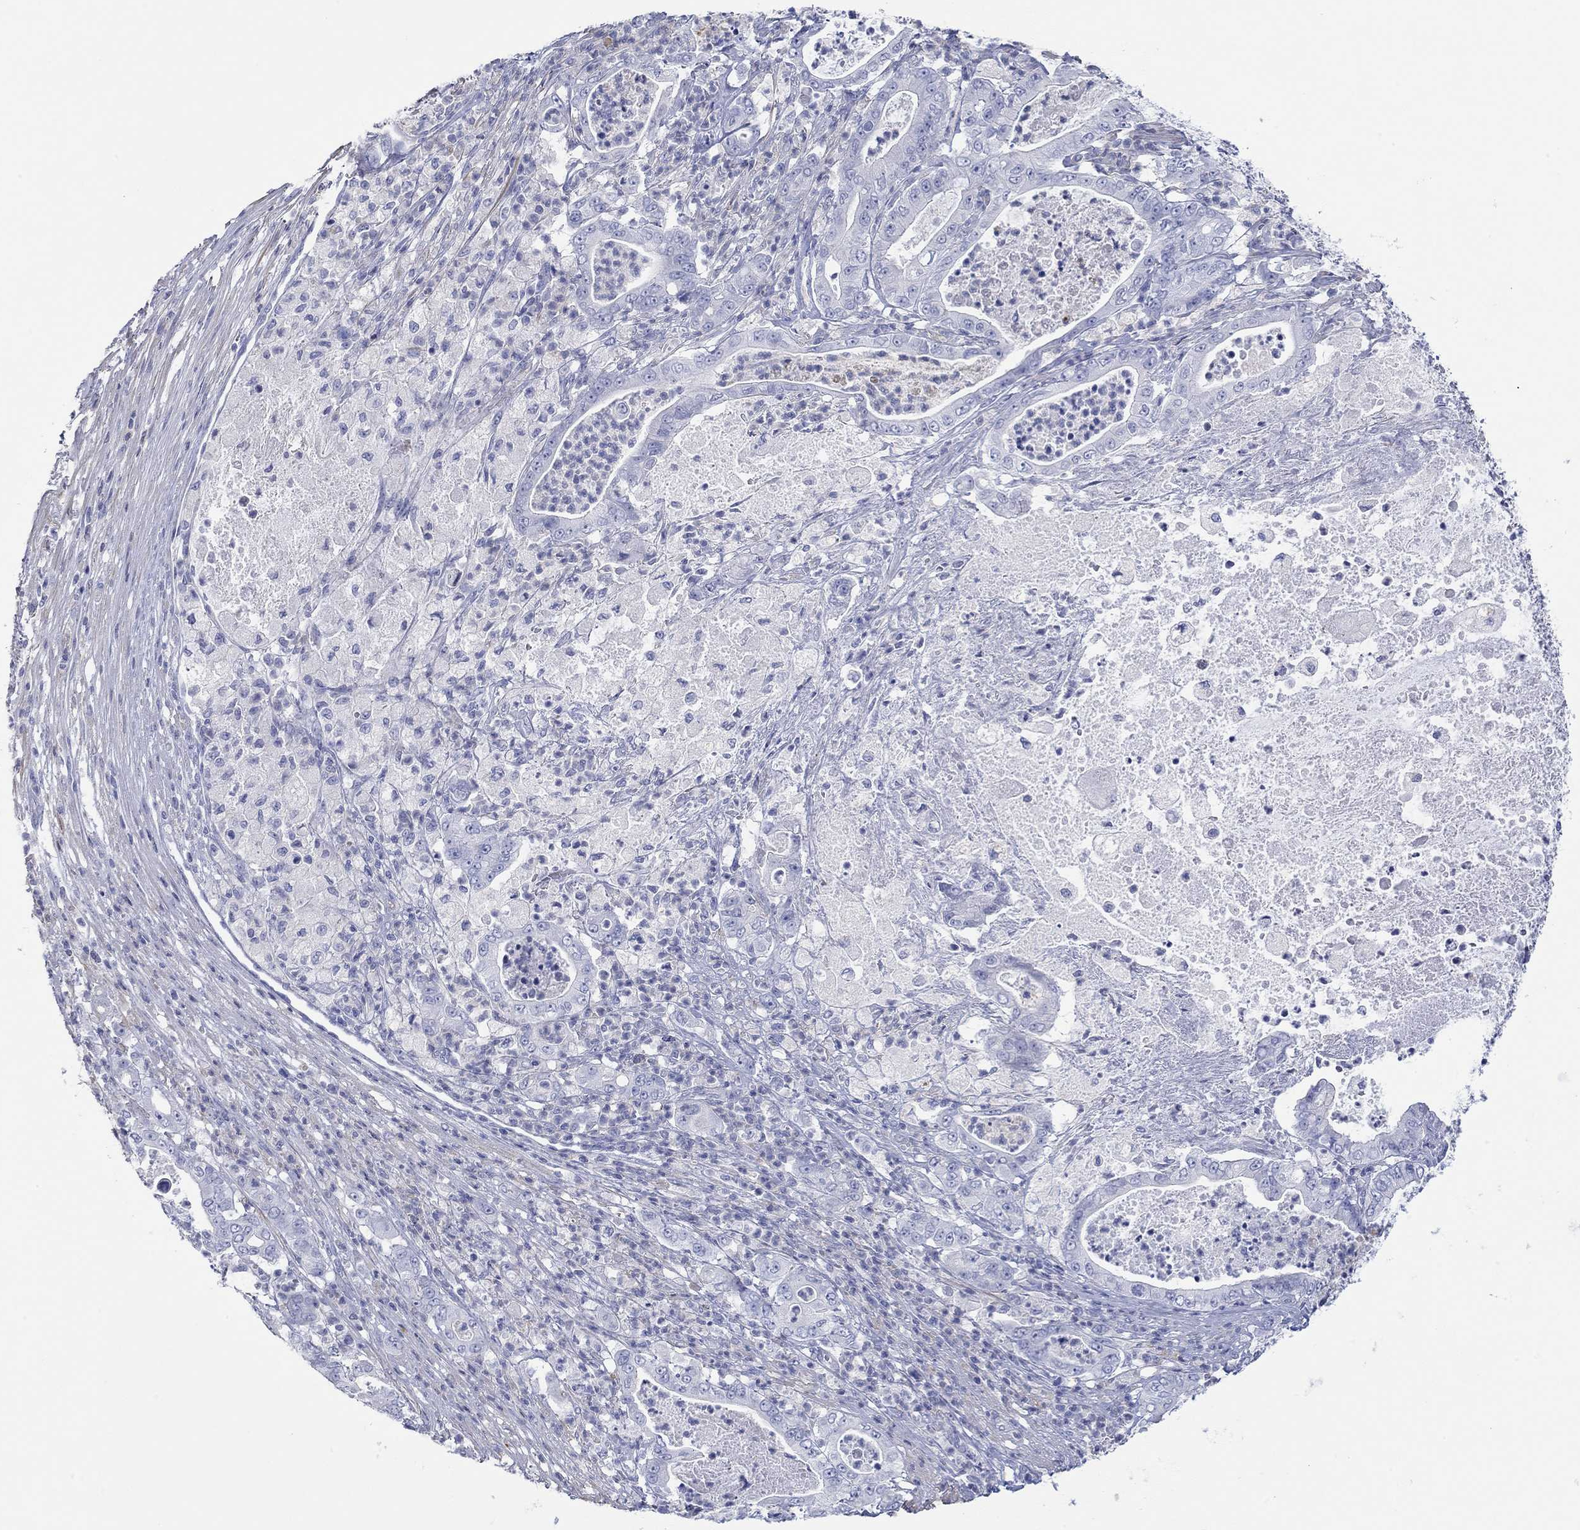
{"staining": {"intensity": "negative", "quantity": "none", "location": "none"}, "tissue": "pancreatic cancer", "cell_type": "Tumor cells", "image_type": "cancer", "snomed": [{"axis": "morphology", "description": "Adenocarcinoma, NOS"}, {"axis": "topography", "description": "Pancreas"}], "caption": "Immunohistochemical staining of human pancreatic cancer (adenocarcinoma) displays no significant positivity in tumor cells.", "gene": "PPIL6", "patient": {"sex": "male", "age": 71}}